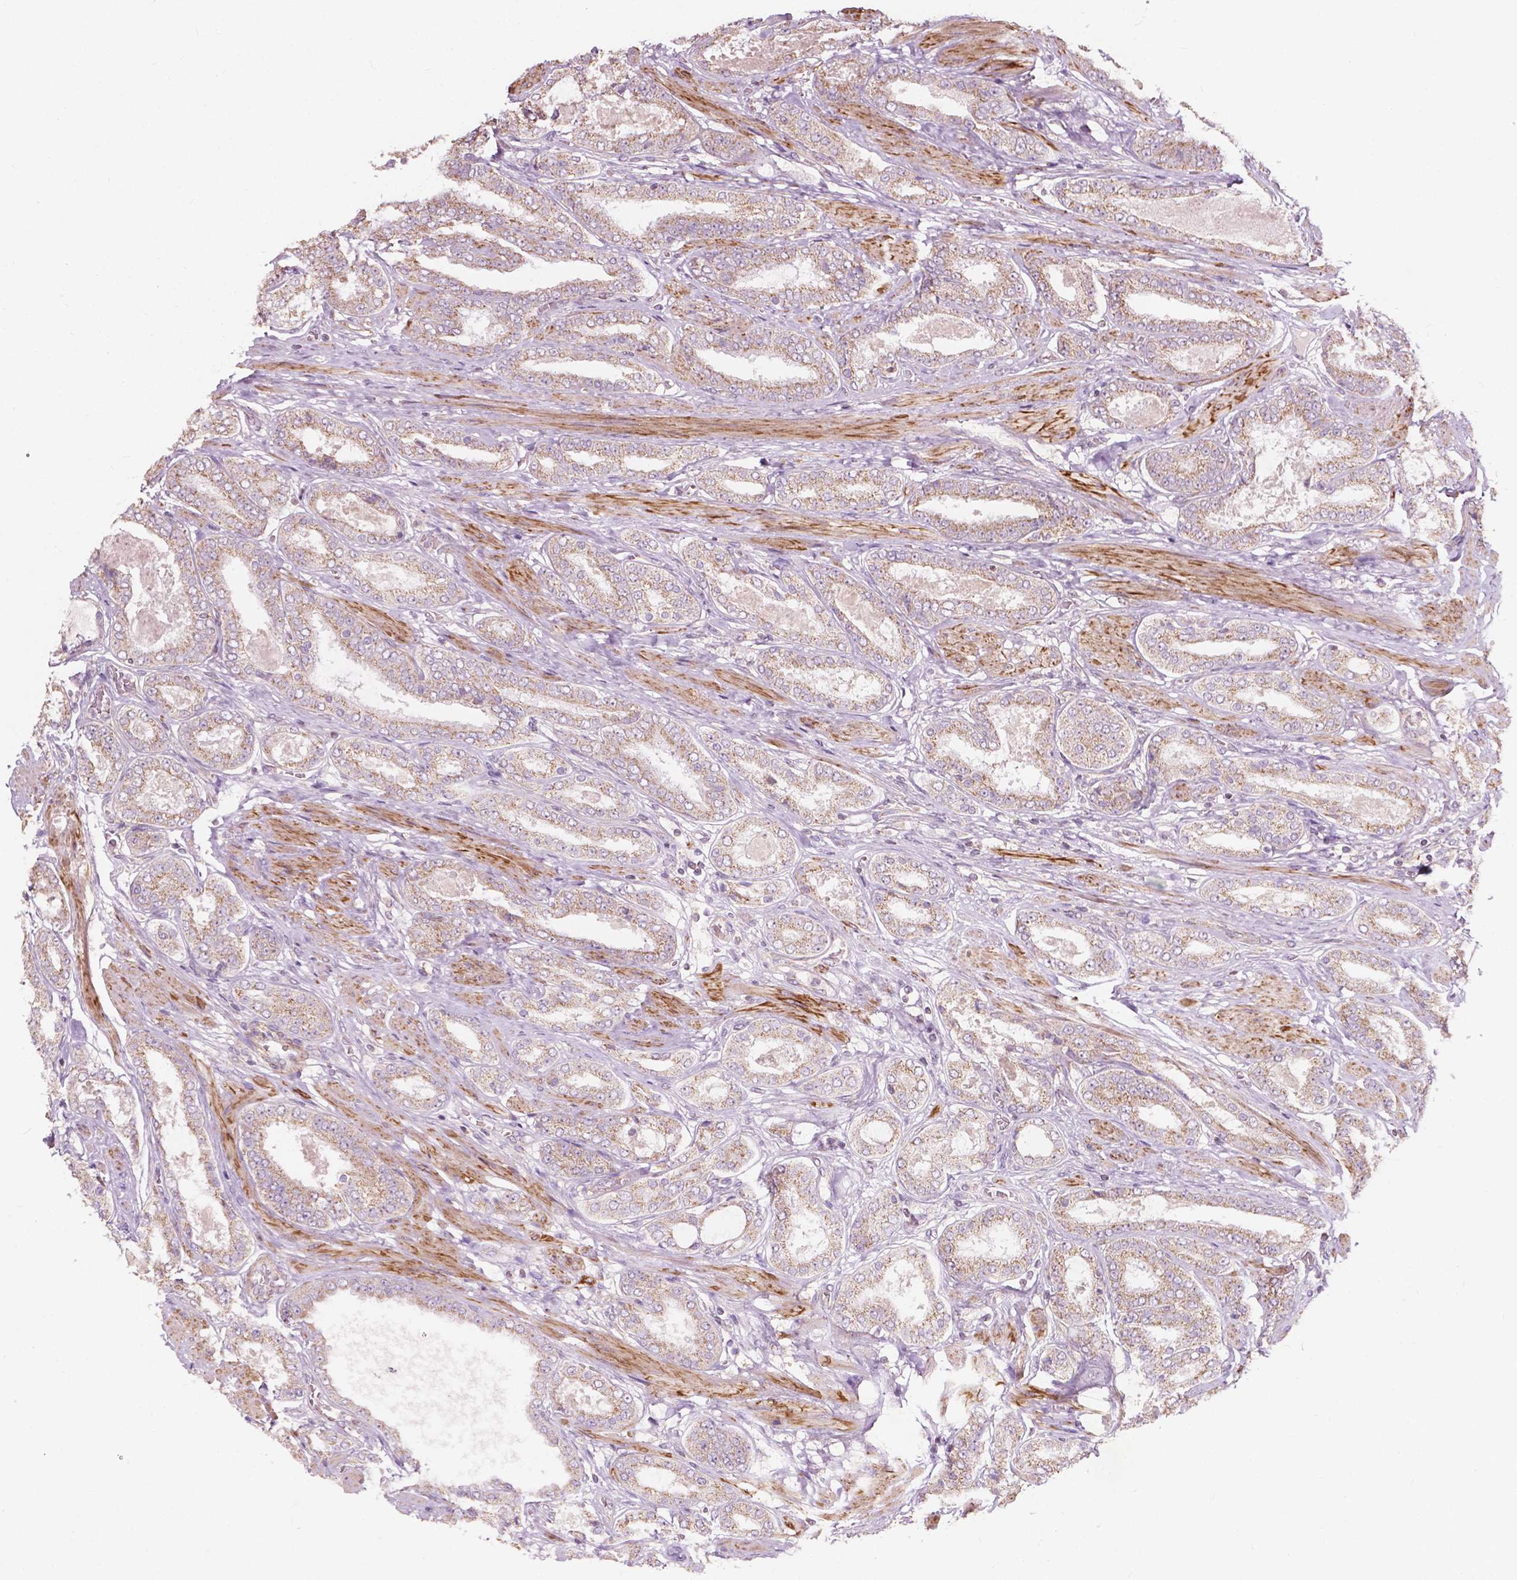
{"staining": {"intensity": "weak", "quantity": "25%-75%", "location": "cytoplasmic/membranous"}, "tissue": "prostate cancer", "cell_type": "Tumor cells", "image_type": "cancer", "snomed": [{"axis": "morphology", "description": "Adenocarcinoma, High grade"}, {"axis": "topography", "description": "Prostate"}], "caption": "Protein analysis of prostate cancer tissue displays weak cytoplasmic/membranous positivity in about 25%-75% of tumor cells. (DAB (3,3'-diaminobenzidine) IHC, brown staining for protein, blue staining for nuclei).", "gene": "NDUFA10", "patient": {"sex": "male", "age": 63}}